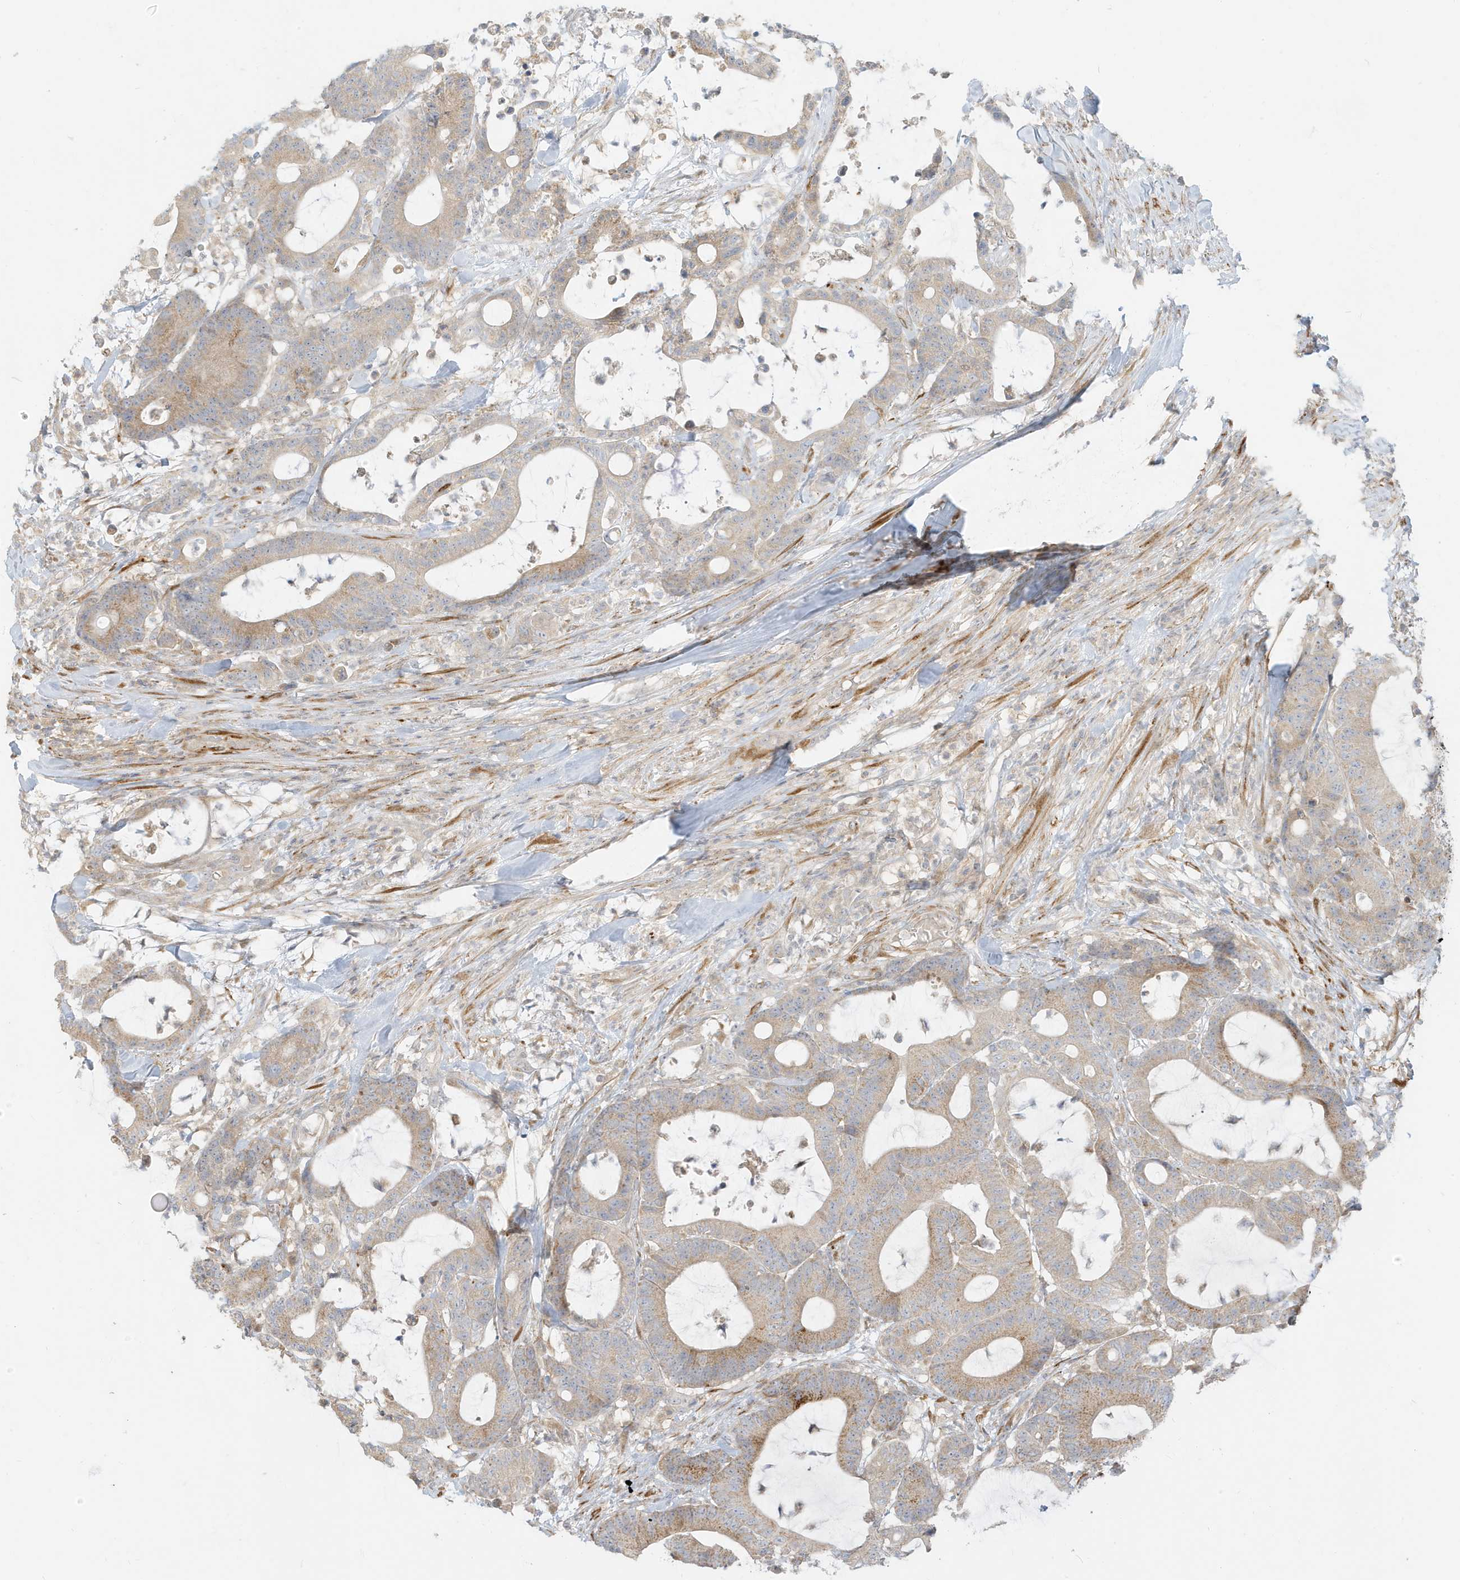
{"staining": {"intensity": "weak", "quantity": "25%-75%", "location": "cytoplasmic/membranous"}, "tissue": "colorectal cancer", "cell_type": "Tumor cells", "image_type": "cancer", "snomed": [{"axis": "morphology", "description": "Adenocarcinoma, NOS"}, {"axis": "topography", "description": "Colon"}], "caption": "An image showing weak cytoplasmic/membranous staining in approximately 25%-75% of tumor cells in colorectal cancer (adenocarcinoma), as visualized by brown immunohistochemical staining.", "gene": "MCOLN1", "patient": {"sex": "female", "age": 84}}